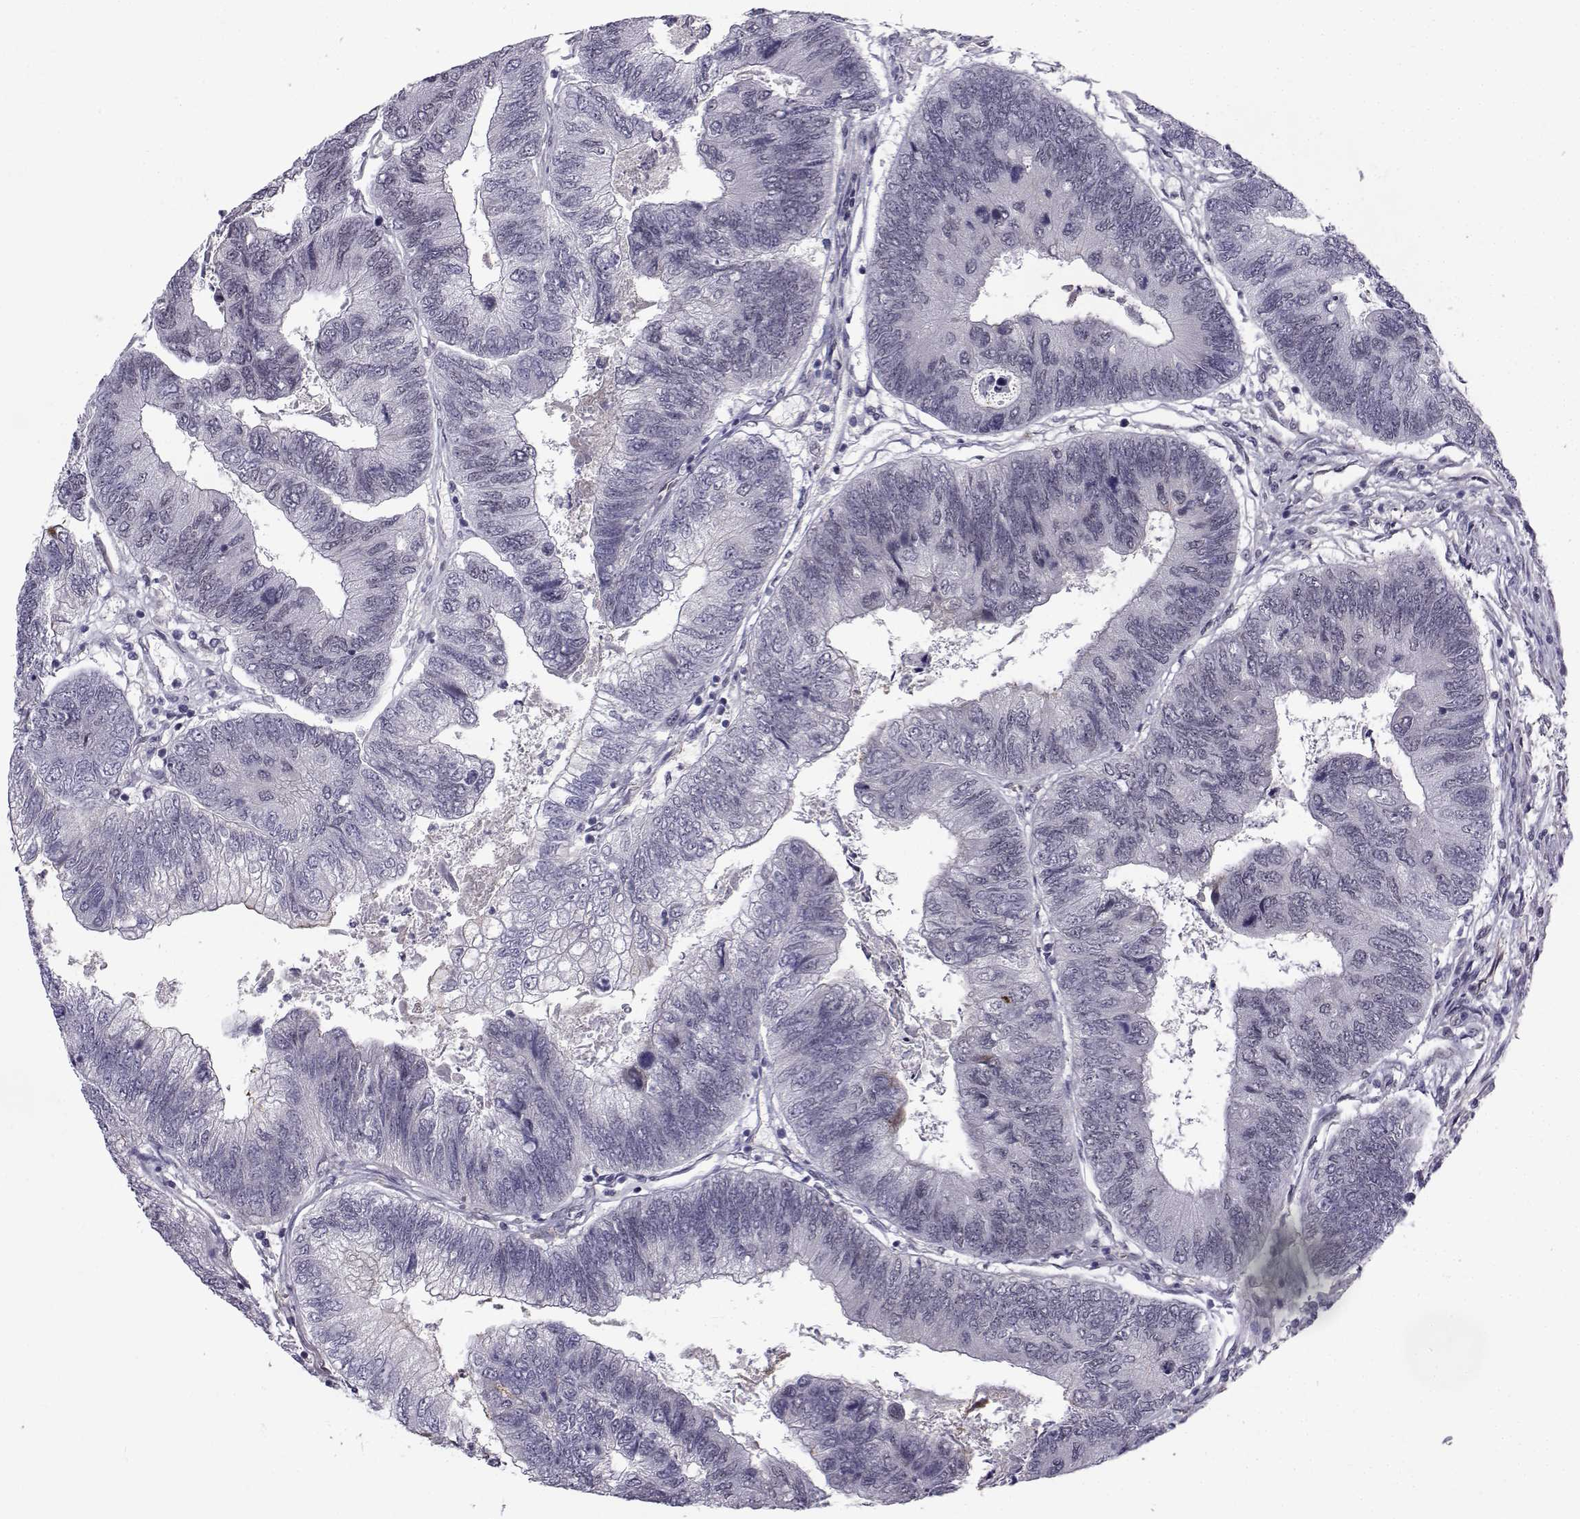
{"staining": {"intensity": "negative", "quantity": "none", "location": "none"}, "tissue": "colorectal cancer", "cell_type": "Tumor cells", "image_type": "cancer", "snomed": [{"axis": "morphology", "description": "Adenocarcinoma, NOS"}, {"axis": "topography", "description": "Colon"}], "caption": "Immunohistochemistry image of human colorectal cancer (adenocarcinoma) stained for a protein (brown), which exhibits no expression in tumor cells. Brightfield microscopy of immunohistochemistry stained with DAB (3,3'-diaminobenzidine) (brown) and hematoxylin (blue), captured at high magnification.", "gene": "RBM24", "patient": {"sex": "female", "age": 67}}